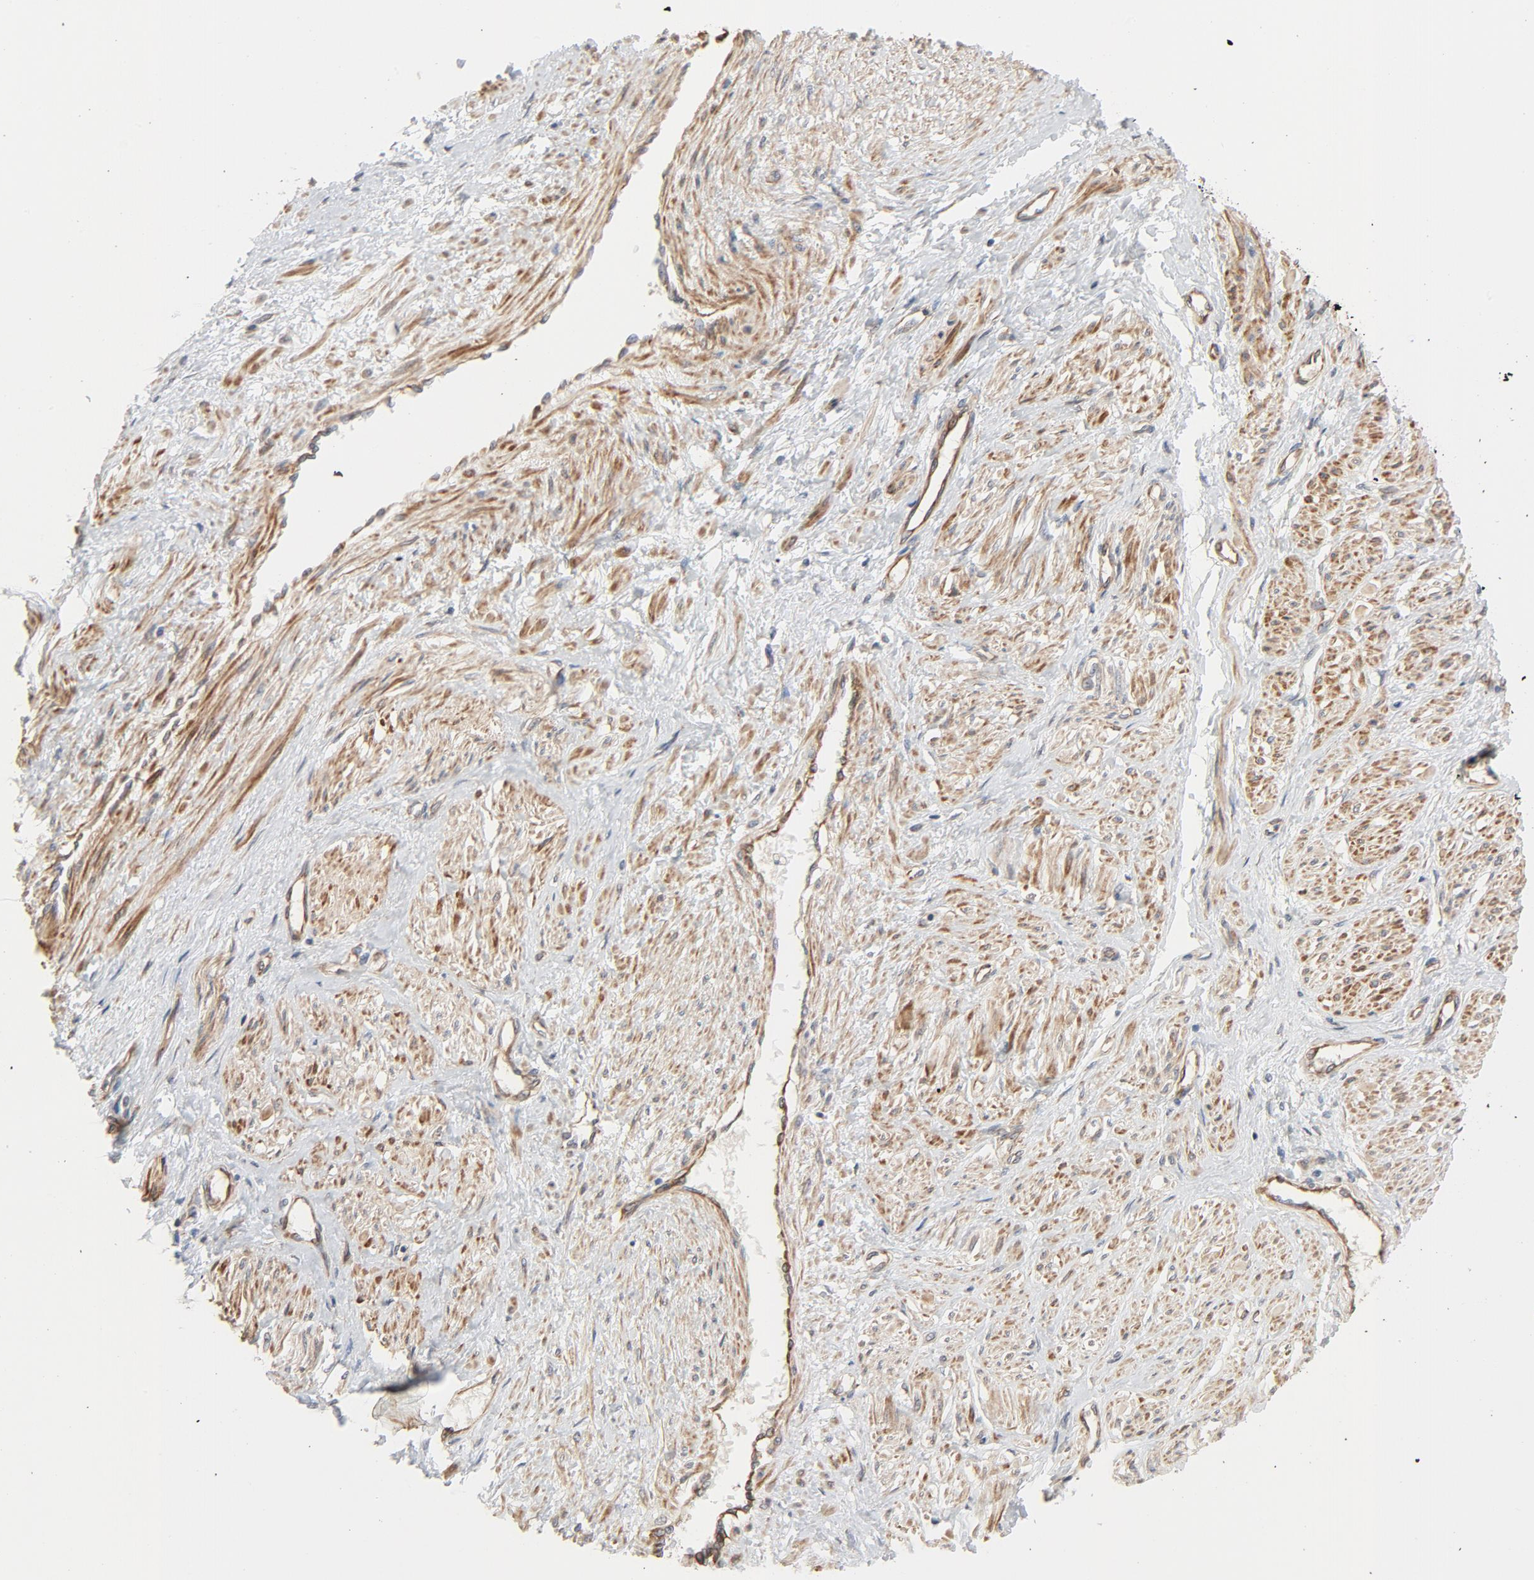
{"staining": {"intensity": "moderate", "quantity": ">75%", "location": "cytoplasmic/membranous"}, "tissue": "smooth muscle", "cell_type": "Smooth muscle cells", "image_type": "normal", "snomed": [{"axis": "morphology", "description": "Normal tissue, NOS"}, {"axis": "topography", "description": "Smooth muscle"}, {"axis": "topography", "description": "Uterus"}], "caption": "Smooth muscle cells demonstrate medium levels of moderate cytoplasmic/membranous expression in about >75% of cells in normal smooth muscle.", "gene": "TRIOBP", "patient": {"sex": "female", "age": 39}}